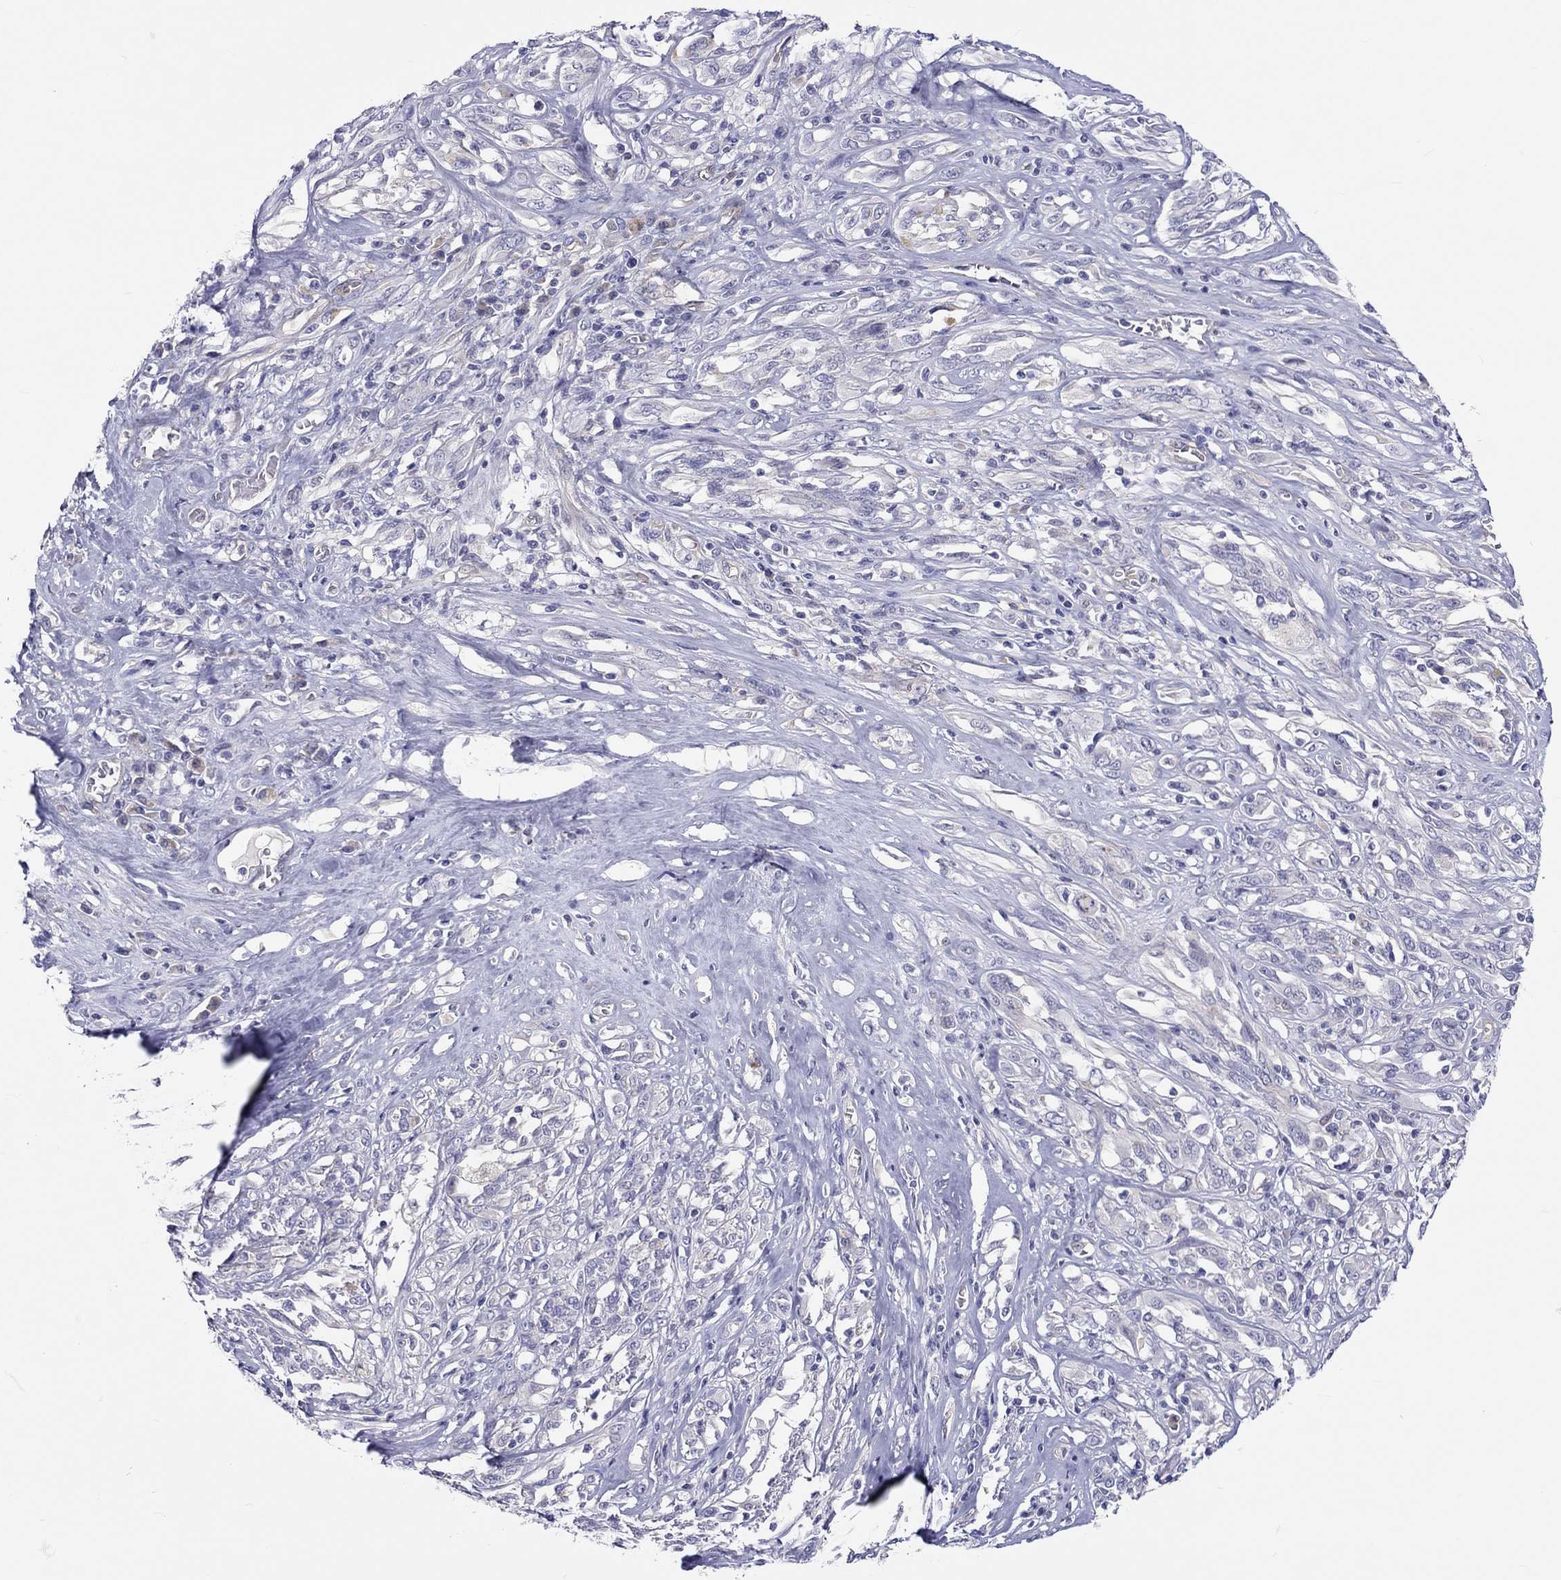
{"staining": {"intensity": "negative", "quantity": "none", "location": "none"}, "tissue": "melanoma", "cell_type": "Tumor cells", "image_type": "cancer", "snomed": [{"axis": "morphology", "description": "Malignant melanoma, NOS"}, {"axis": "topography", "description": "Skin"}], "caption": "Immunohistochemistry photomicrograph of neoplastic tissue: human melanoma stained with DAB shows no significant protein positivity in tumor cells.", "gene": "ABCG4", "patient": {"sex": "female", "age": 91}}